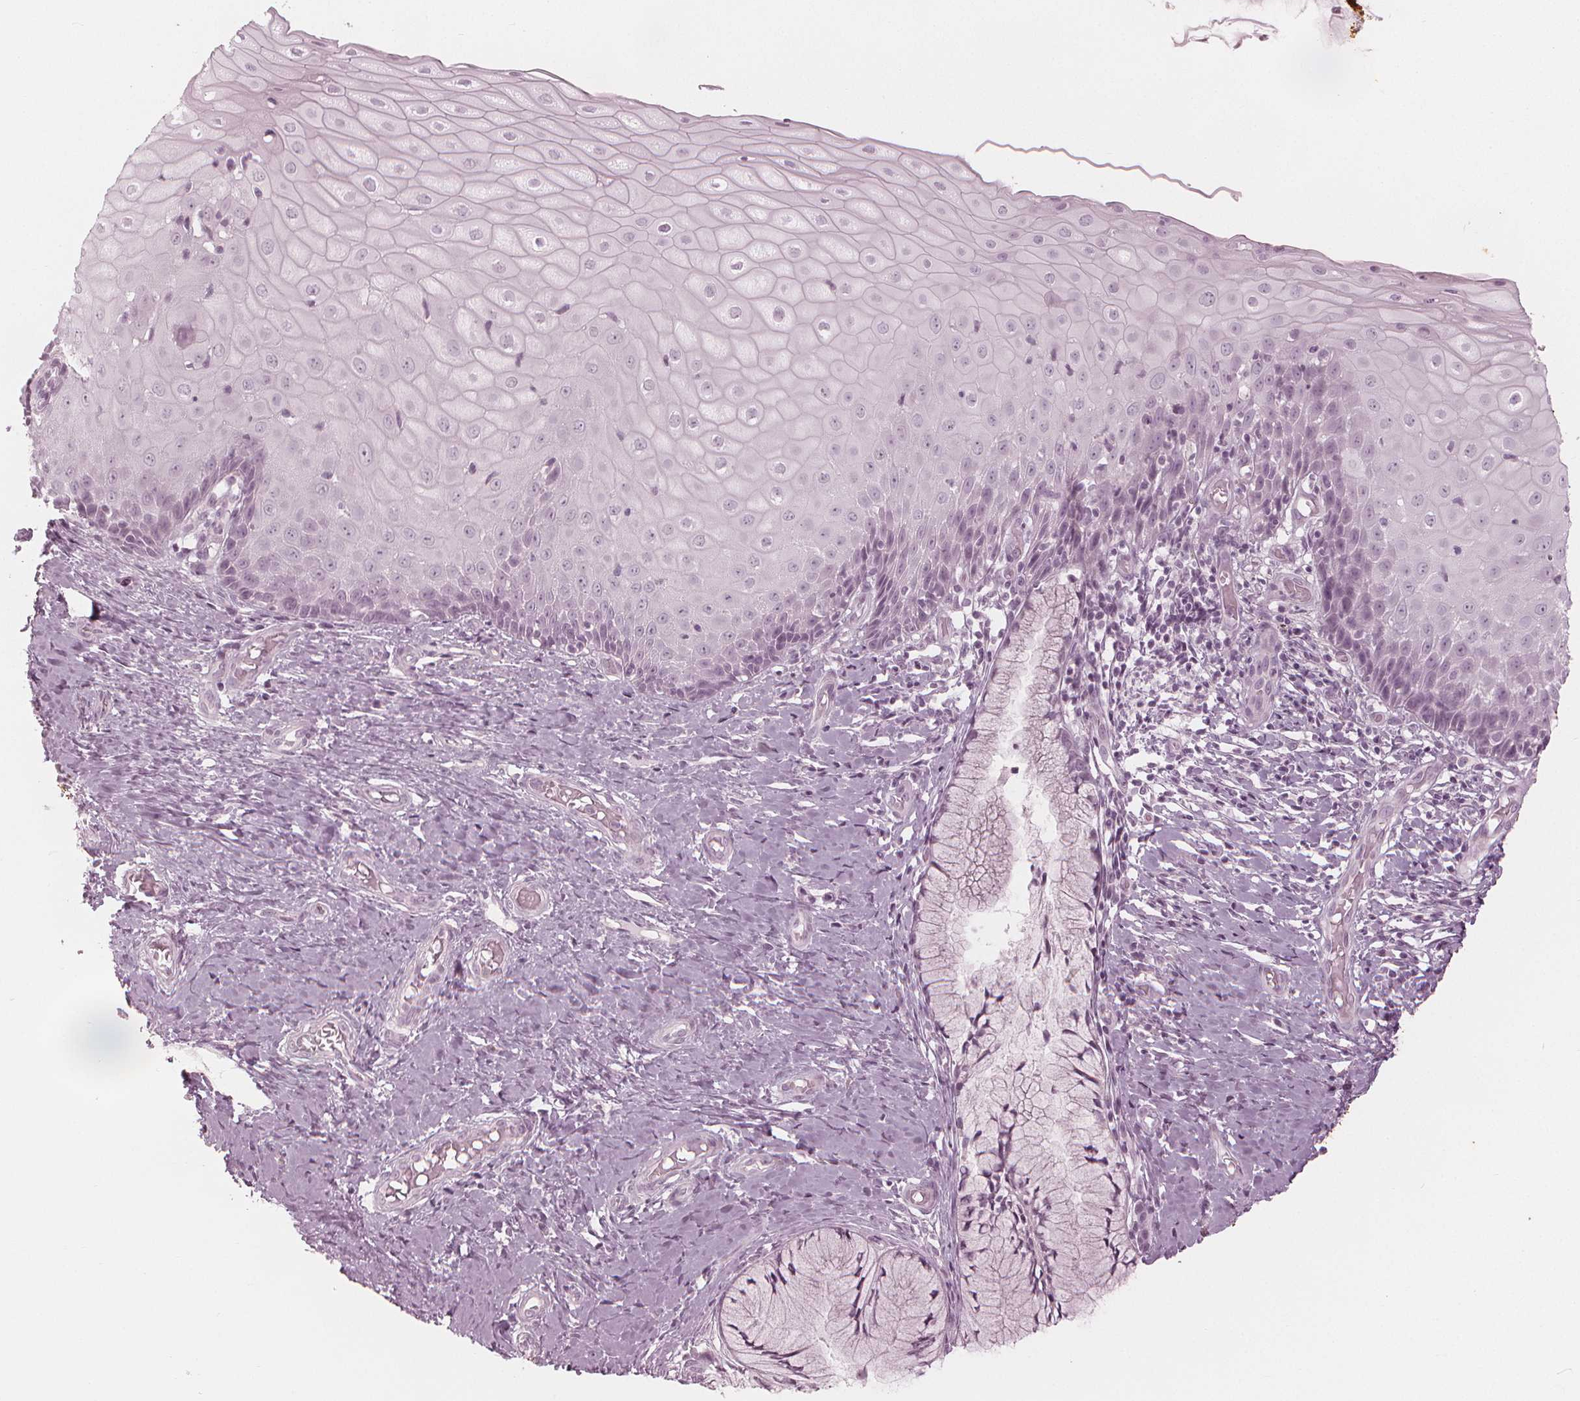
{"staining": {"intensity": "negative", "quantity": "none", "location": "none"}, "tissue": "cervix", "cell_type": "Glandular cells", "image_type": "normal", "snomed": [{"axis": "morphology", "description": "Normal tissue, NOS"}, {"axis": "topography", "description": "Cervix"}], "caption": "Photomicrograph shows no significant protein expression in glandular cells of unremarkable cervix.", "gene": "PAEP", "patient": {"sex": "female", "age": 37}}